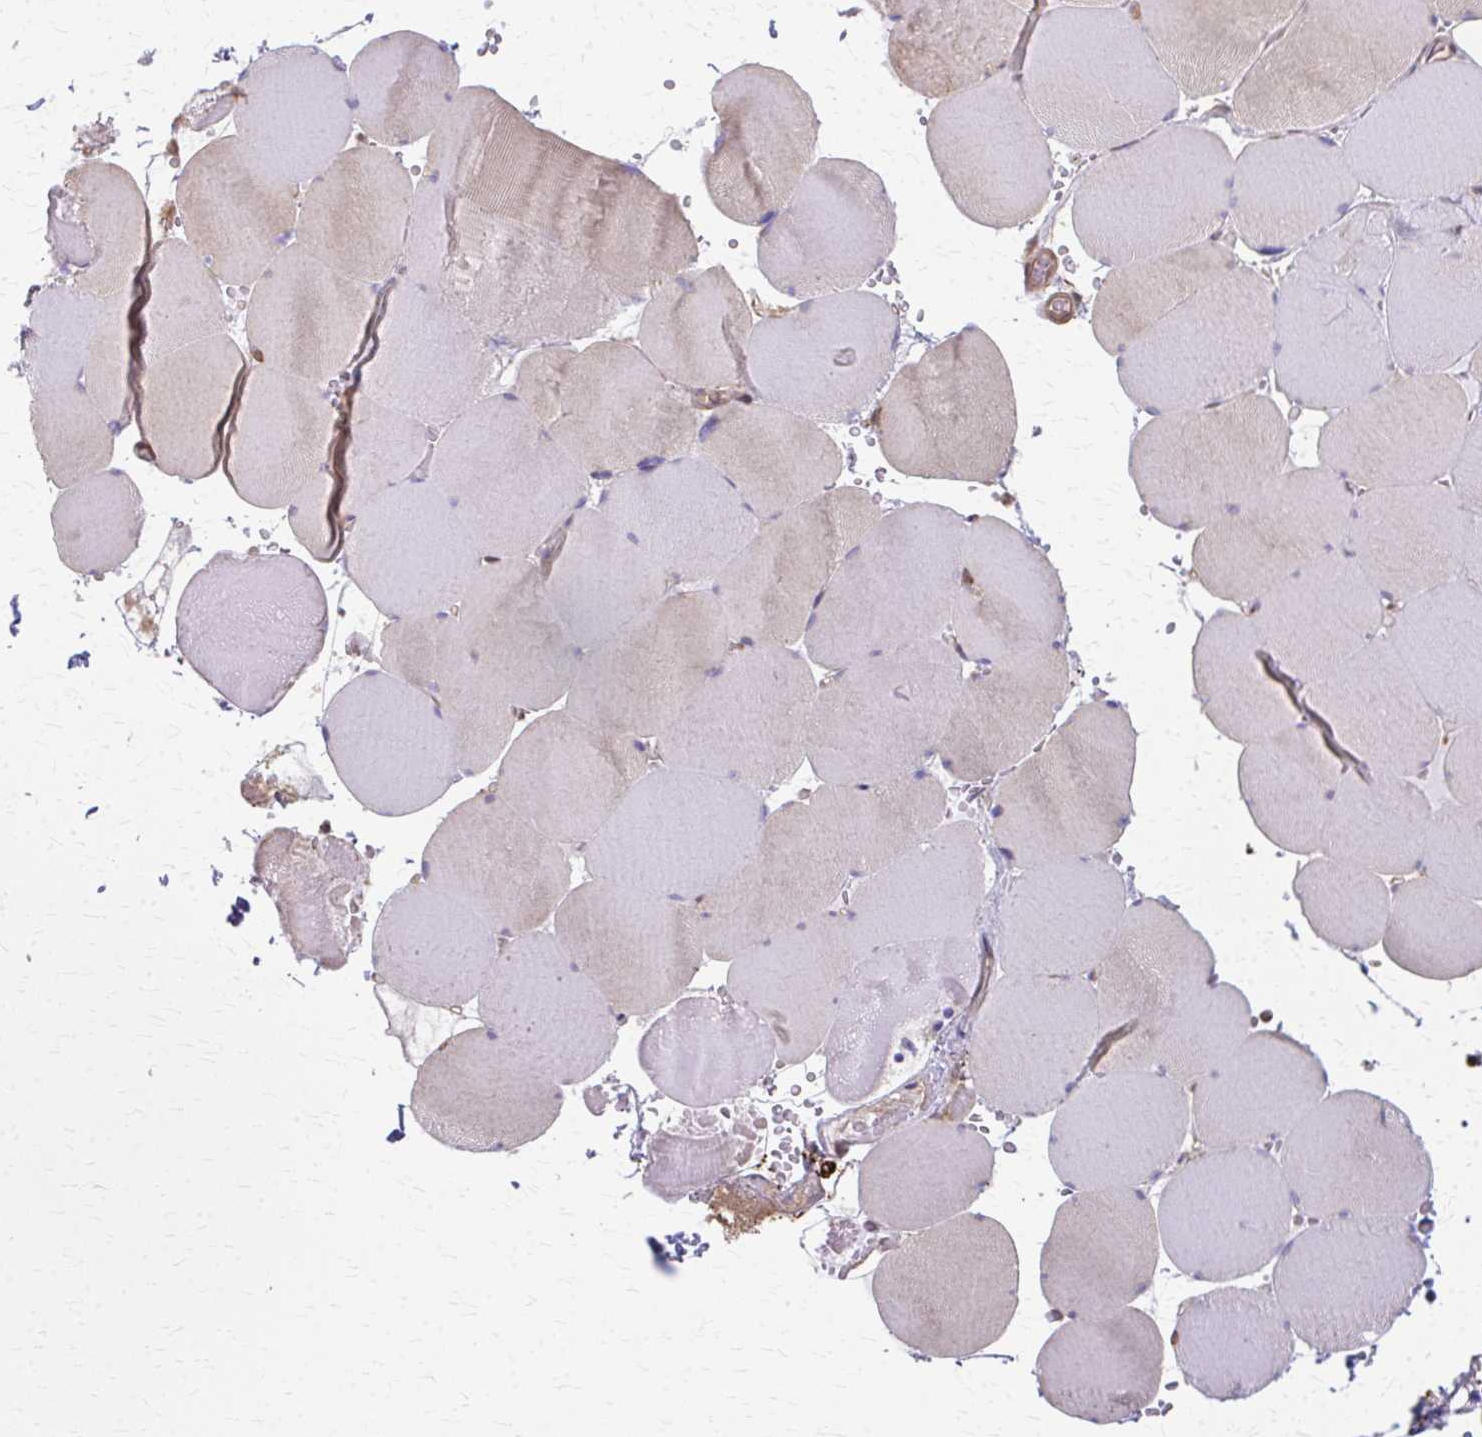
{"staining": {"intensity": "weak", "quantity": "<25%", "location": "cytoplasmic/membranous"}, "tissue": "skeletal muscle", "cell_type": "Myocytes", "image_type": "normal", "snomed": [{"axis": "morphology", "description": "Normal tissue, NOS"}, {"axis": "topography", "description": "Skeletal muscle"}, {"axis": "topography", "description": "Head-Neck"}], "caption": "There is no significant staining in myocytes of skeletal muscle.", "gene": "RABGAP1L", "patient": {"sex": "male", "age": 66}}